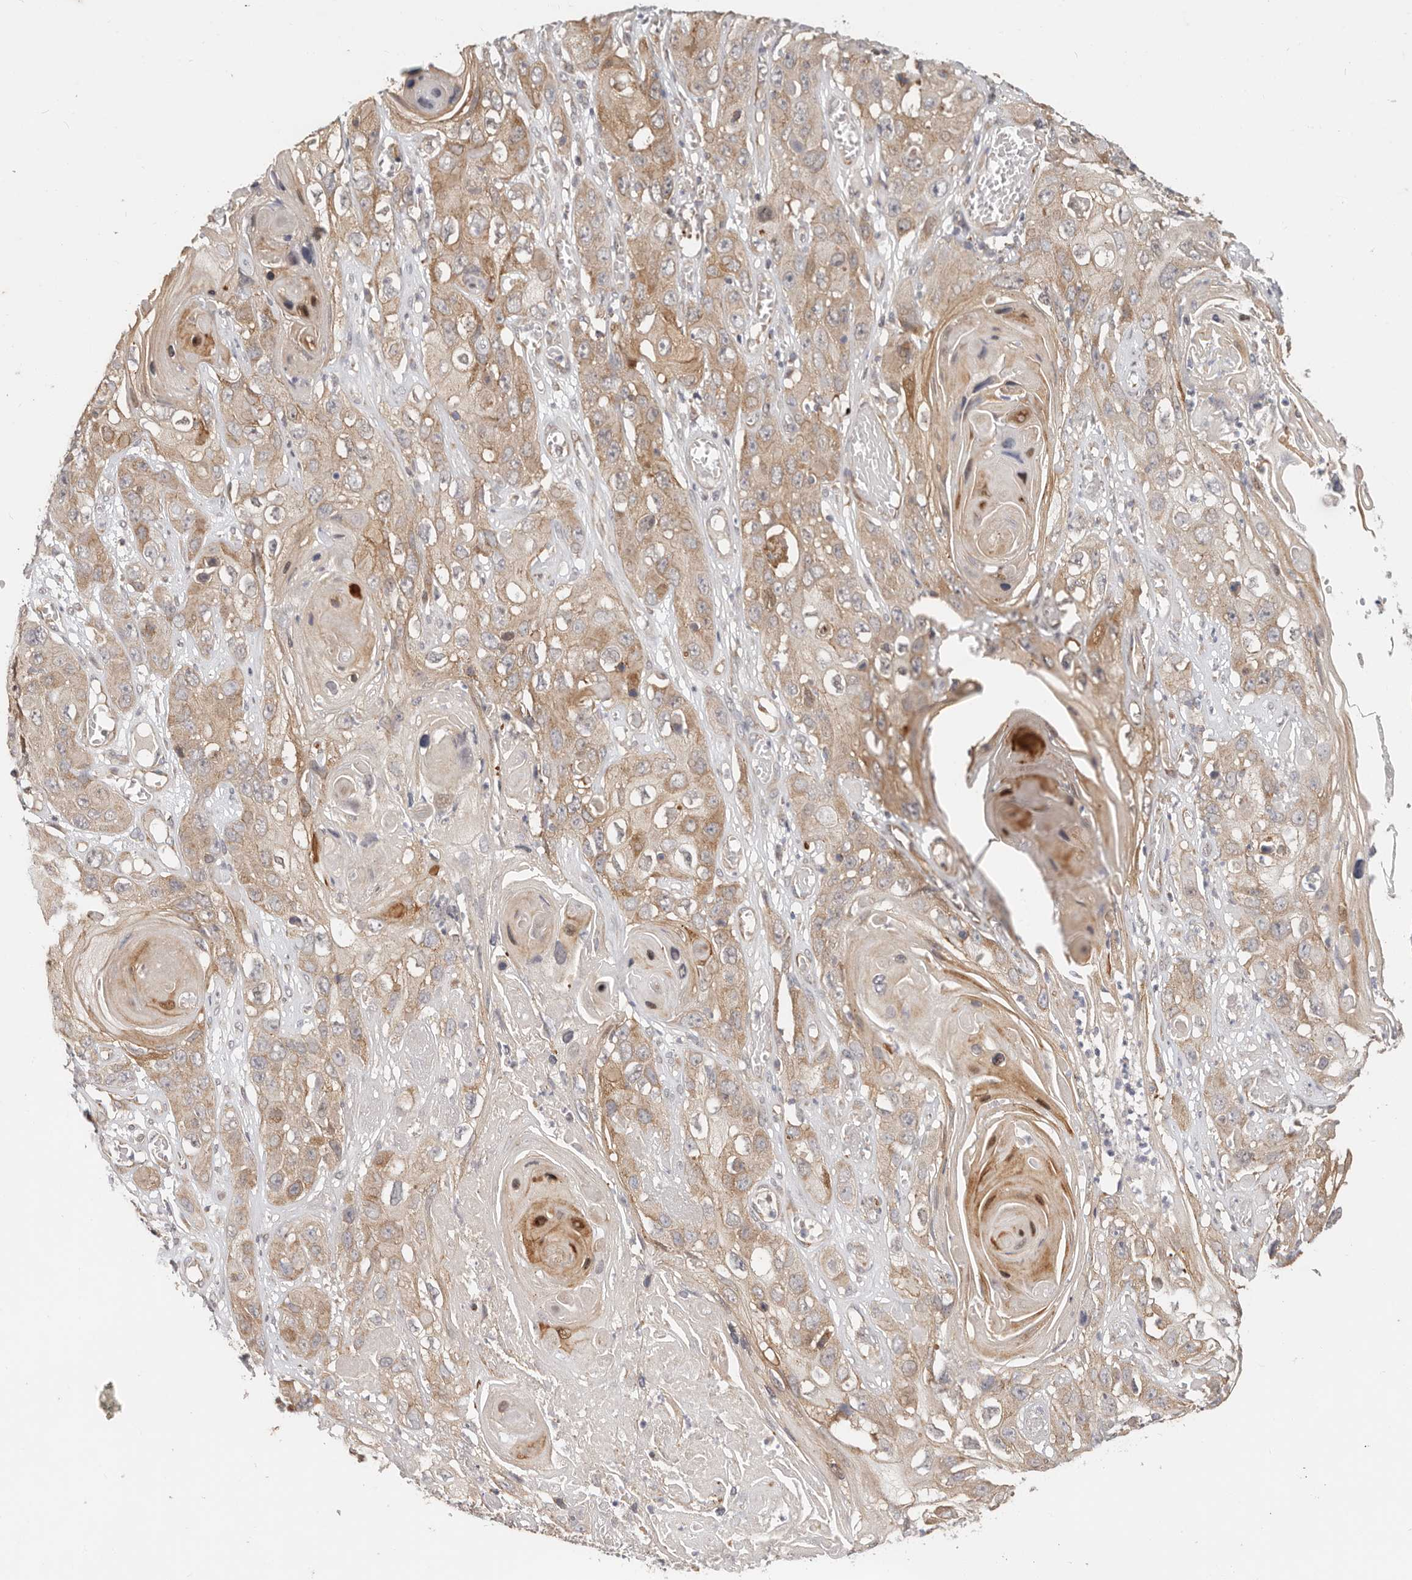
{"staining": {"intensity": "moderate", "quantity": ">75%", "location": "cytoplasmic/membranous"}, "tissue": "skin cancer", "cell_type": "Tumor cells", "image_type": "cancer", "snomed": [{"axis": "morphology", "description": "Squamous cell carcinoma, NOS"}, {"axis": "topography", "description": "Skin"}], "caption": "Moderate cytoplasmic/membranous staining is seen in about >75% of tumor cells in skin squamous cell carcinoma. Nuclei are stained in blue.", "gene": "USP49", "patient": {"sex": "male", "age": 55}}